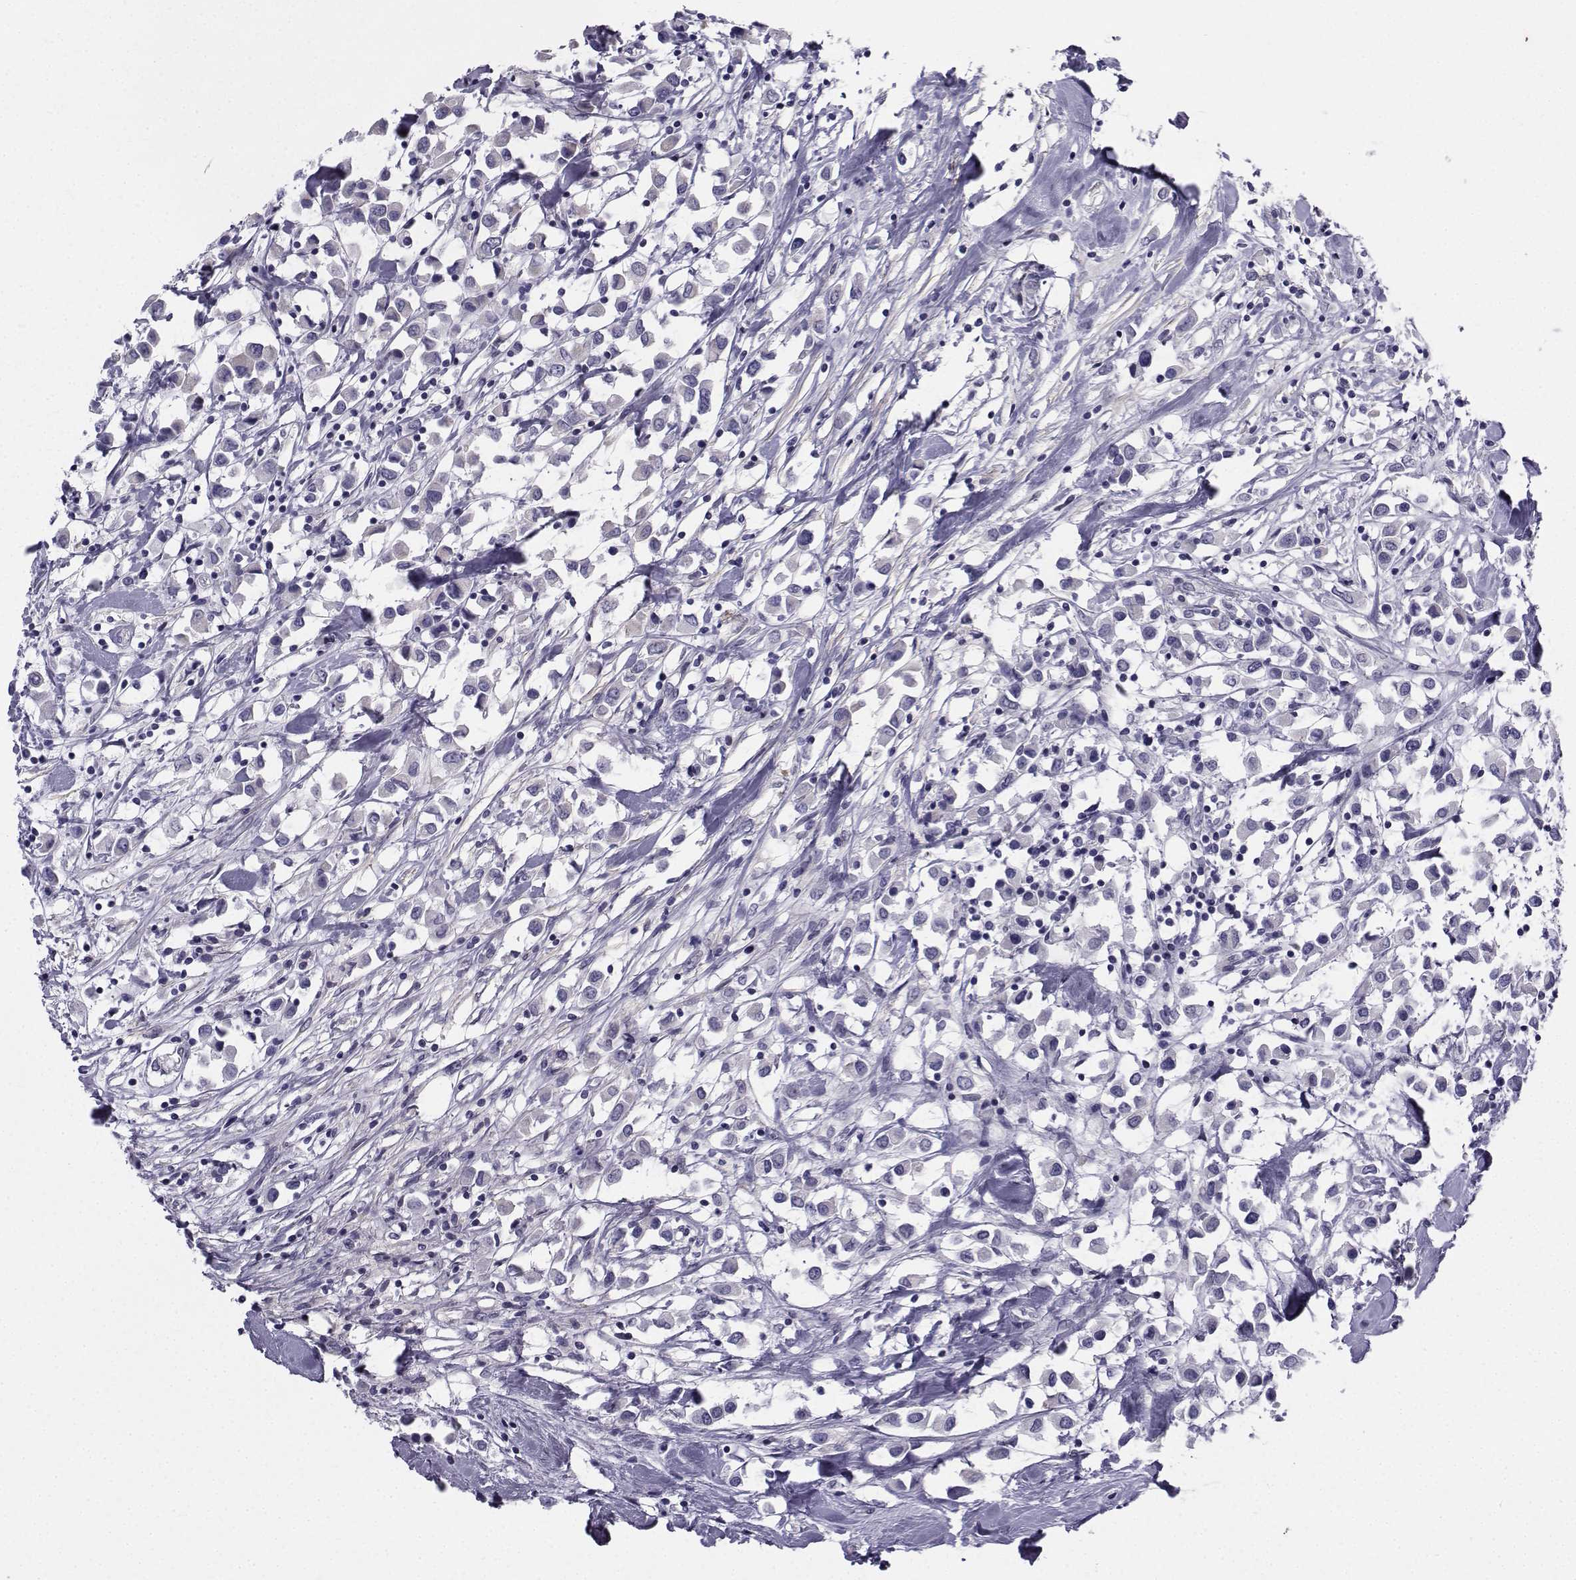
{"staining": {"intensity": "negative", "quantity": "none", "location": "none"}, "tissue": "breast cancer", "cell_type": "Tumor cells", "image_type": "cancer", "snomed": [{"axis": "morphology", "description": "Duct carcinoma"}, {"axis": "topography", "description": "Breast"}], "caption": "This is a micrograph of immunohistochemistry (IHC) staining of breast cancer, which shows no staining in tumor cells.", "gene": "SPANXD", "patient": {"sex": "female", "age": 61}}